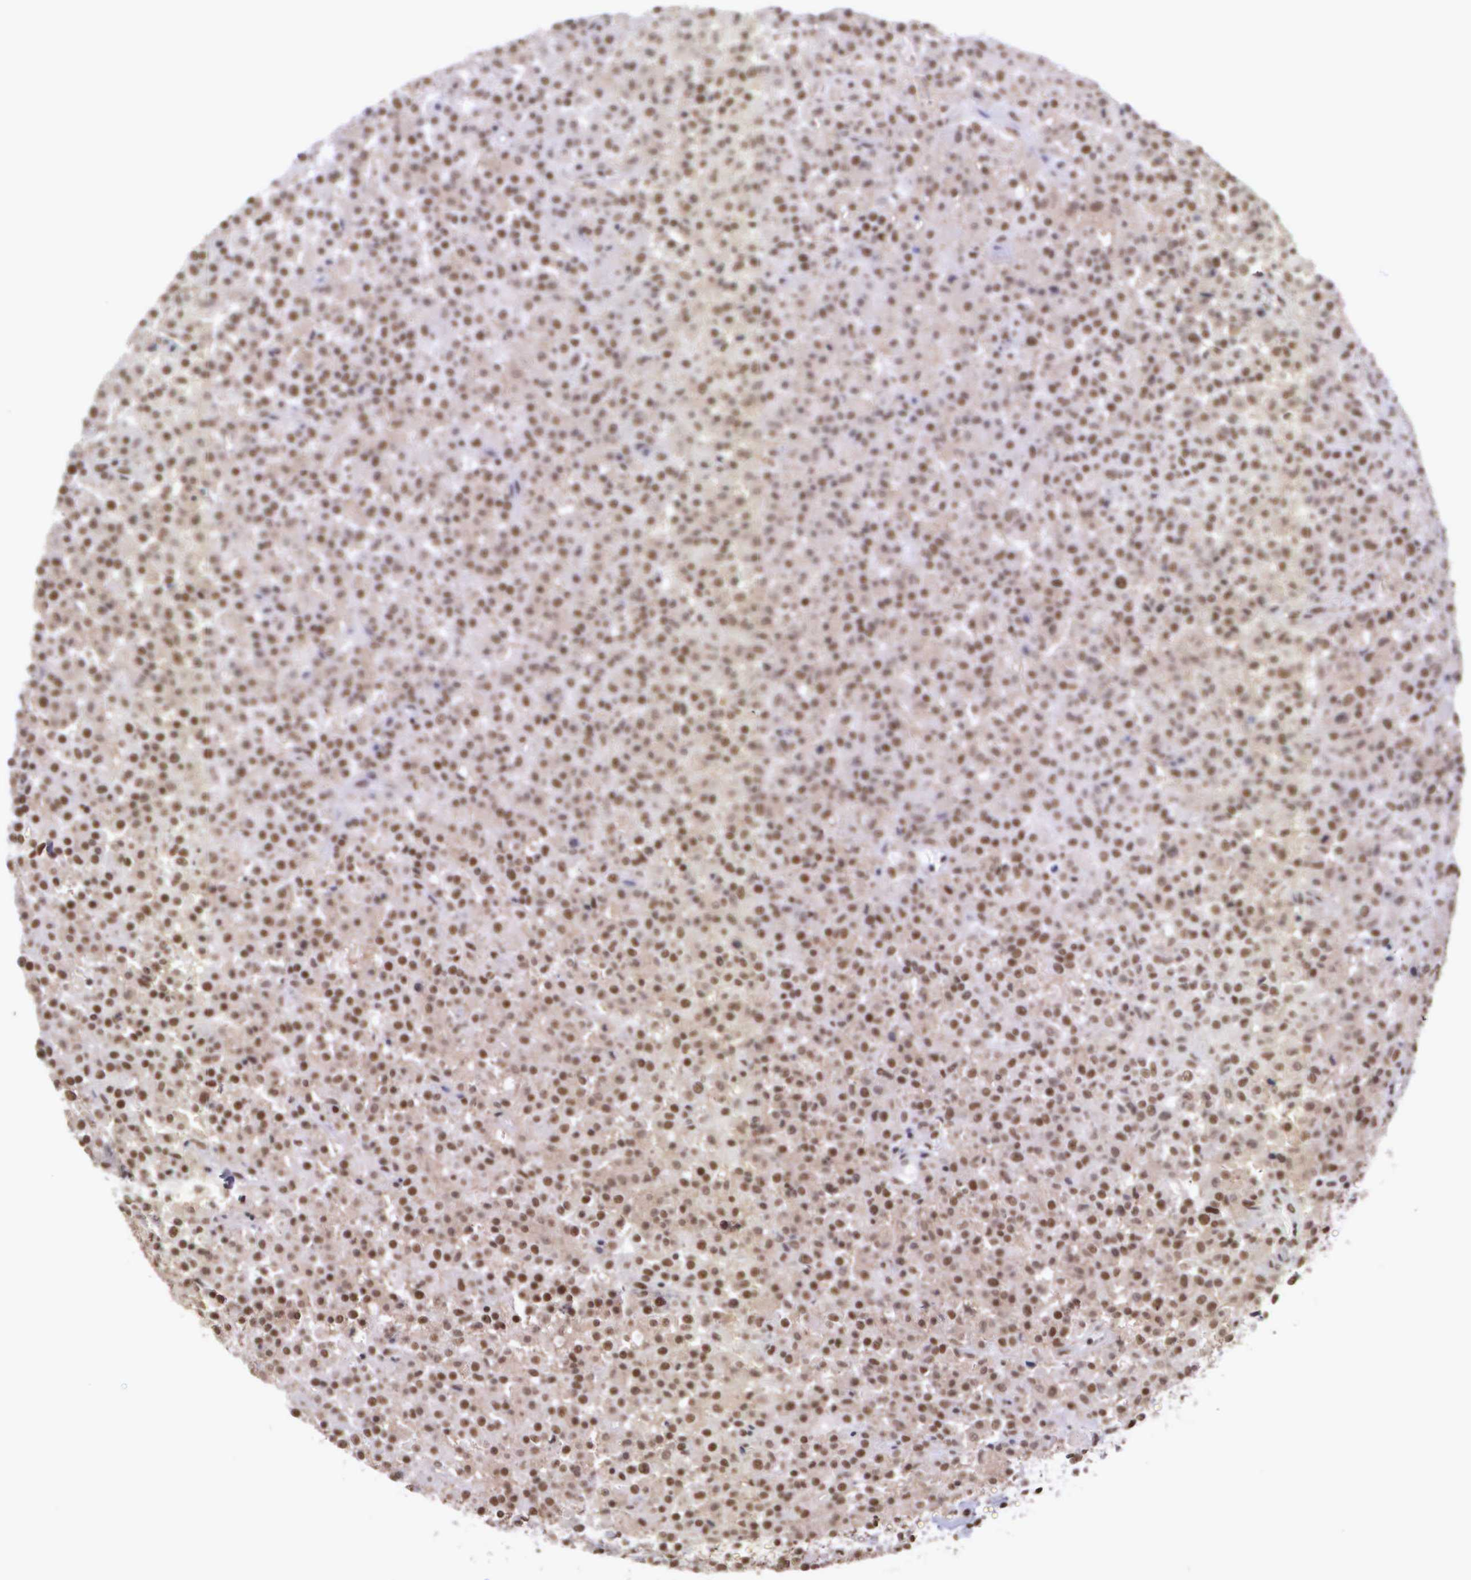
{"staining": {"intensity": "moderate", "quantity": ">75%", "location": "nuclear"}, "tissue": "testis cancer", "cell_type": "Tumor cells", "image_type": "cancer", "snomed": [{"axis": "morphology", "description": "Seminoma, NOS"}, {"axis": "topography", "description": "Testis"}], "caption": "Moderate nuclear positivity is appreciated in approximately >75% of tumor cells in testis cancer.", "gene": "POLR2F", "patient": {"sex": "male", "age": 59}}